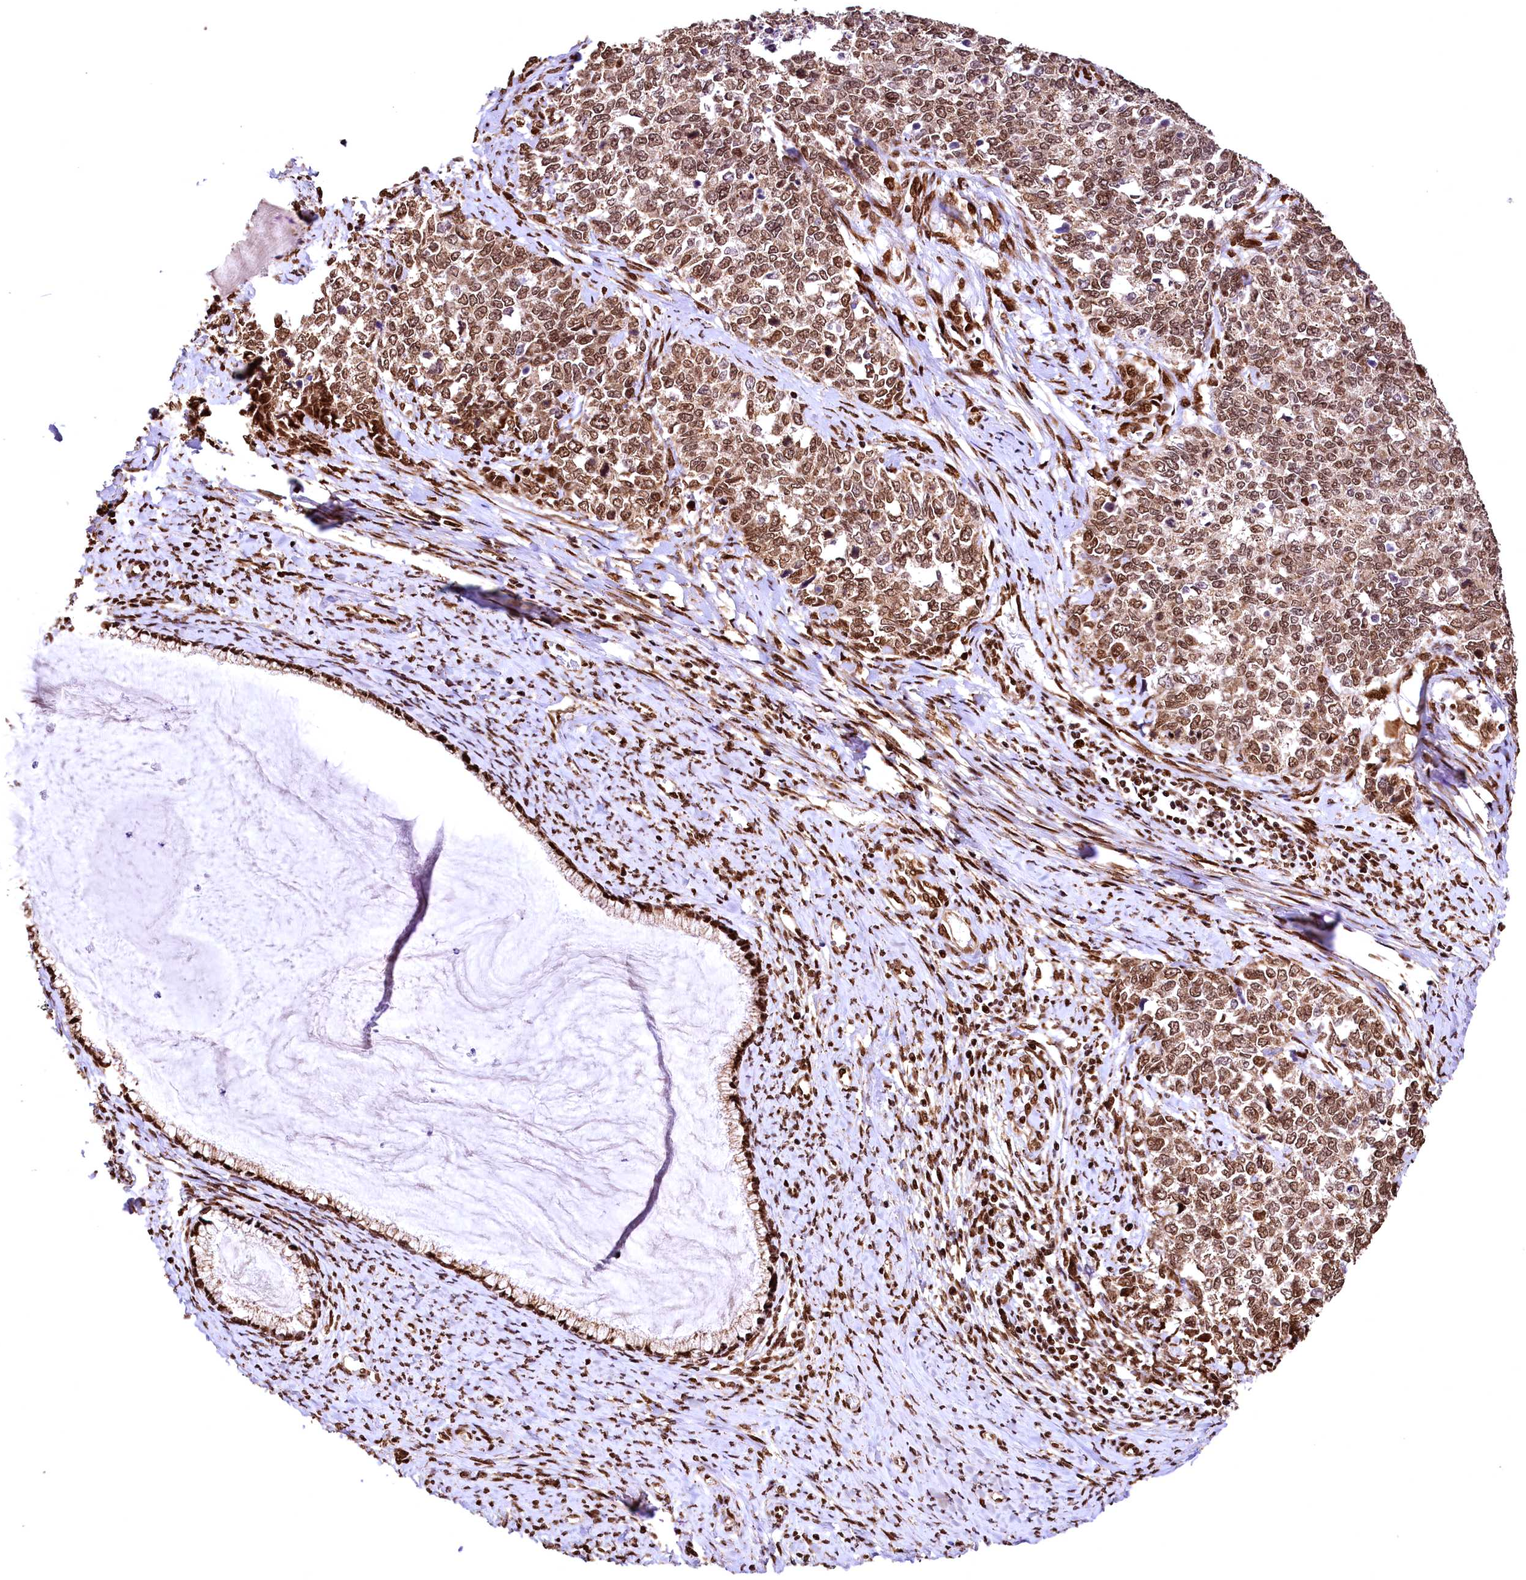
{"staining": {"intensity": "moderate", "quantity": ">75%", "location": "nuclear"}, "tissue": "cervical cancer", "cell_type": "Tumor cells", "image_type": "cancer", "snomed": [{"axis": "morphology", "description": "Squamous cell carcinoma, NOS"}, {"axis": "topography", "description": "Cervix"}], "caption": "This histopathology image displays IHC staining of squamous cell carcinoma (cervical), with medium moderate nuclear staining in approximately >75% of tumor cells.", "gene": "PDS5B", "patient": {"sex": "female", "age": 63}}